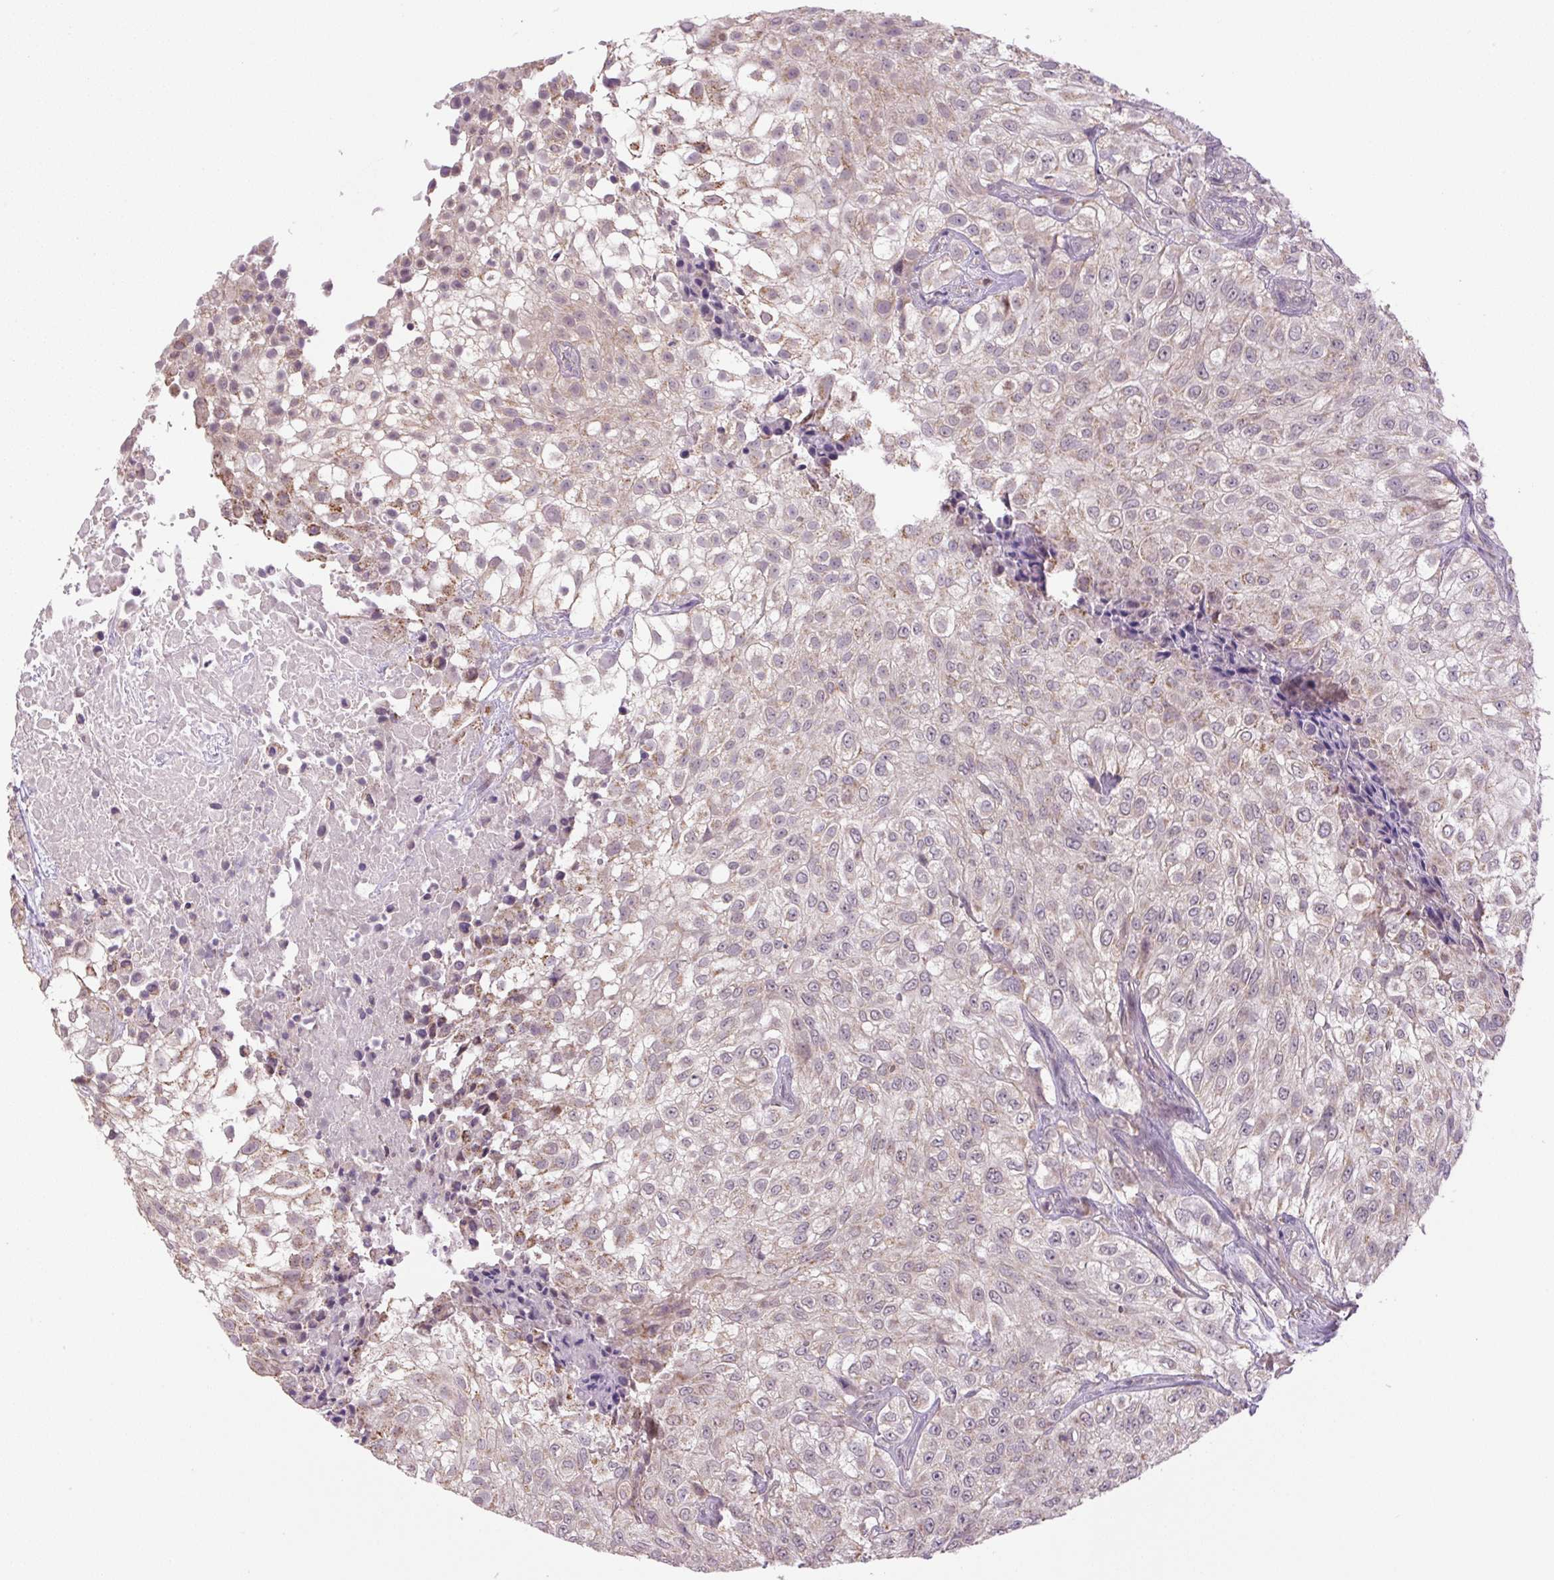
{"staining": {"intensity": "weak", "quantity": "25%-75%", "location": "cytoplasmic/membranous,nuclear"}, "tissue": "urothelial cancer", "cell_type": "Tumor cells", "image_type": "cancer", "snomed": [{"axis": "morphology", "description": "Urothelial carcinoma, High grade"}, {"axis": "topography", "description": "Urinary bladder"}], "caption": "This photomicrograph demonstrates immunohistochemistry staining of human urothelial carcinoma (high-grade), with low weak cytoplasmic/membranous and nuclear staining in about 25%-75% of tumor cells.", "gene": "SGF29", "patient": {"sex": "male", "age": 56}}